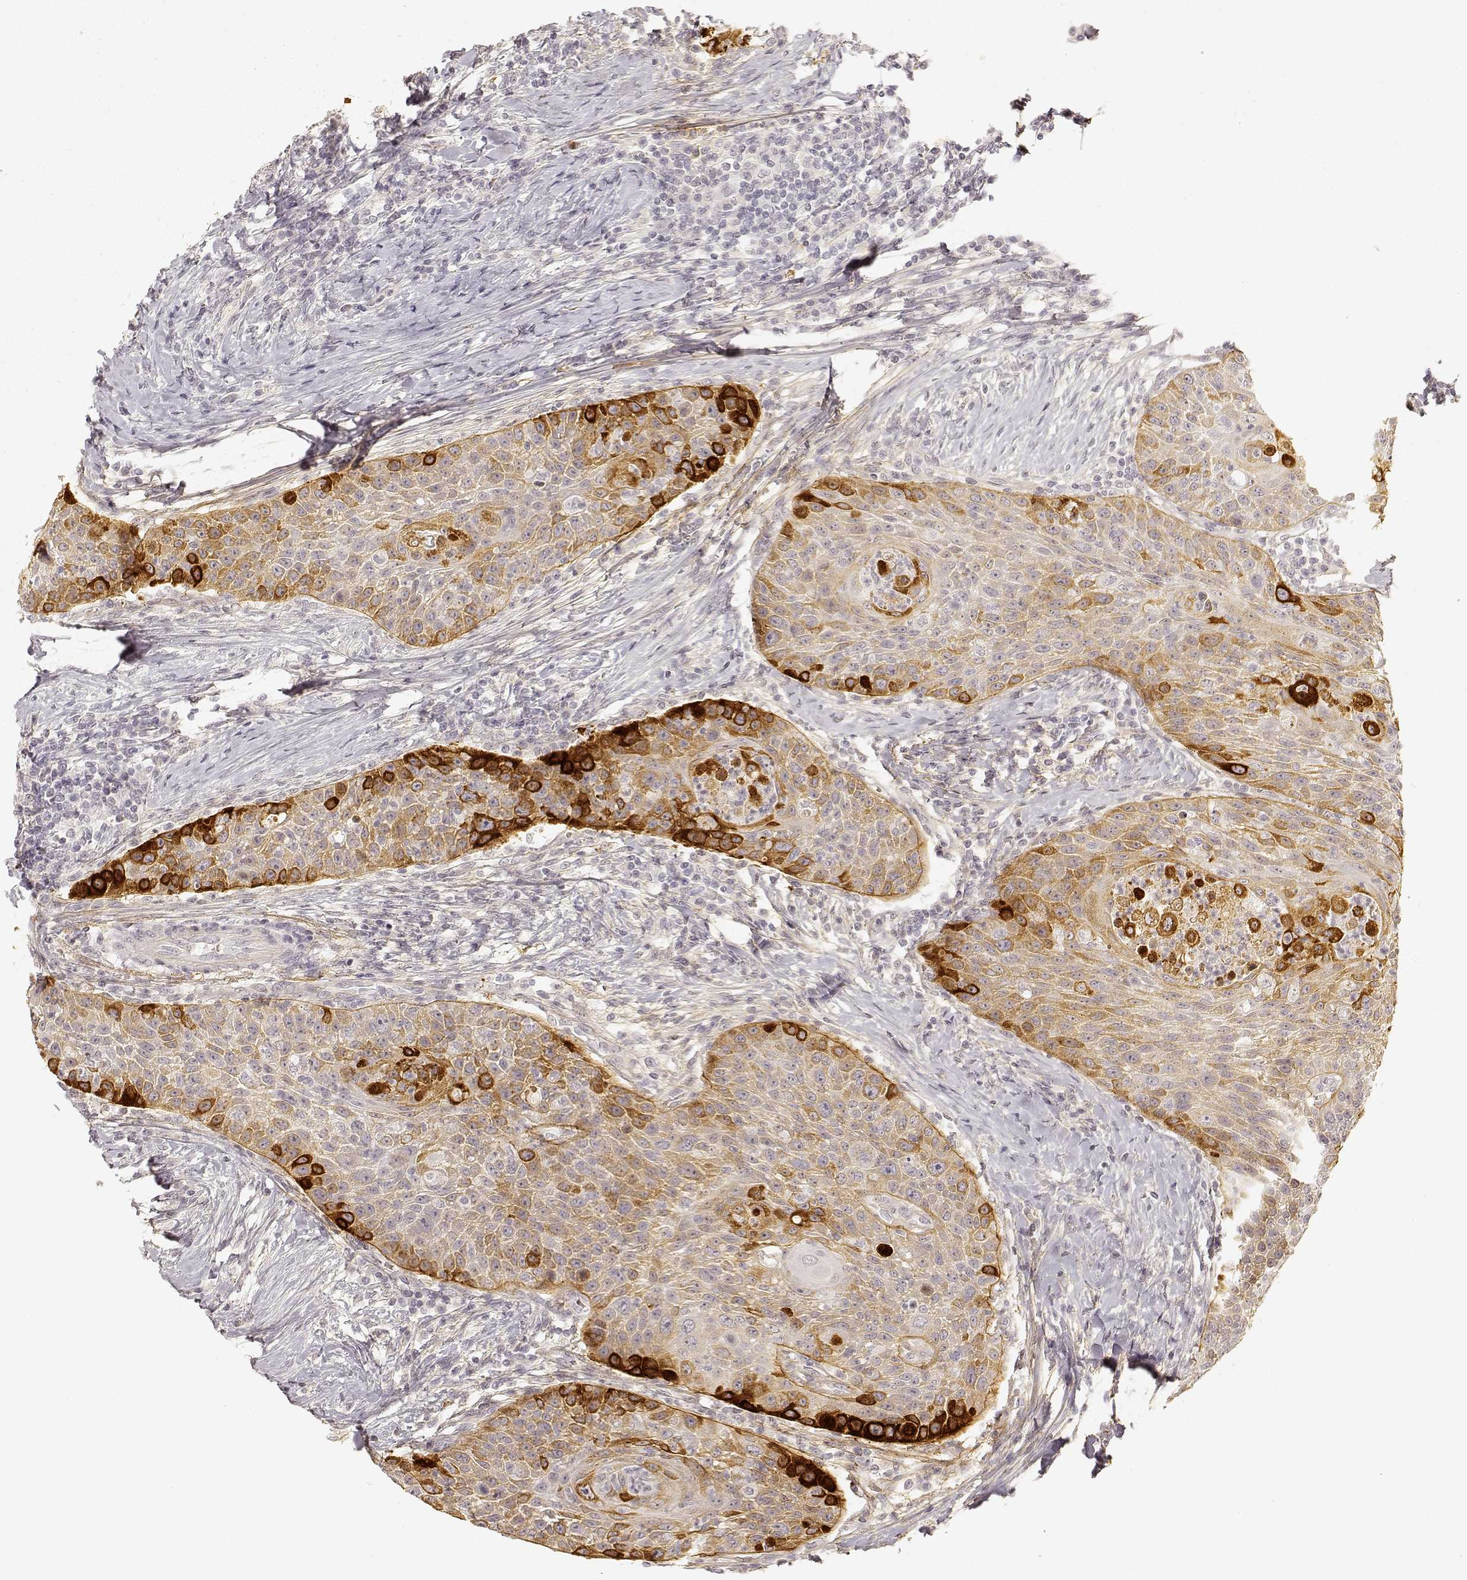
{"staining": {"intensity": "strong", "quantity": "<25%", "location": "cytoplasmic/membranous"}, "tissue": "head and neck cancer", "cell_type": "Tumor cells", "image_type": "cancer", "snomed": [{"axis": "morphology", "description": "Squamous cell carcinoma, NOS"}, {"axis": "topography", "description": "Head-Neck"}], "caption": "Brown immunohistochemical staining in head and neck cancer (squamous cell carcinoma) shows strong cytoplasmic/membranous positivity in about <25% of tumor cells.", "gene": "LAMC2", "patient": {"sex": "male", "age": 69}}